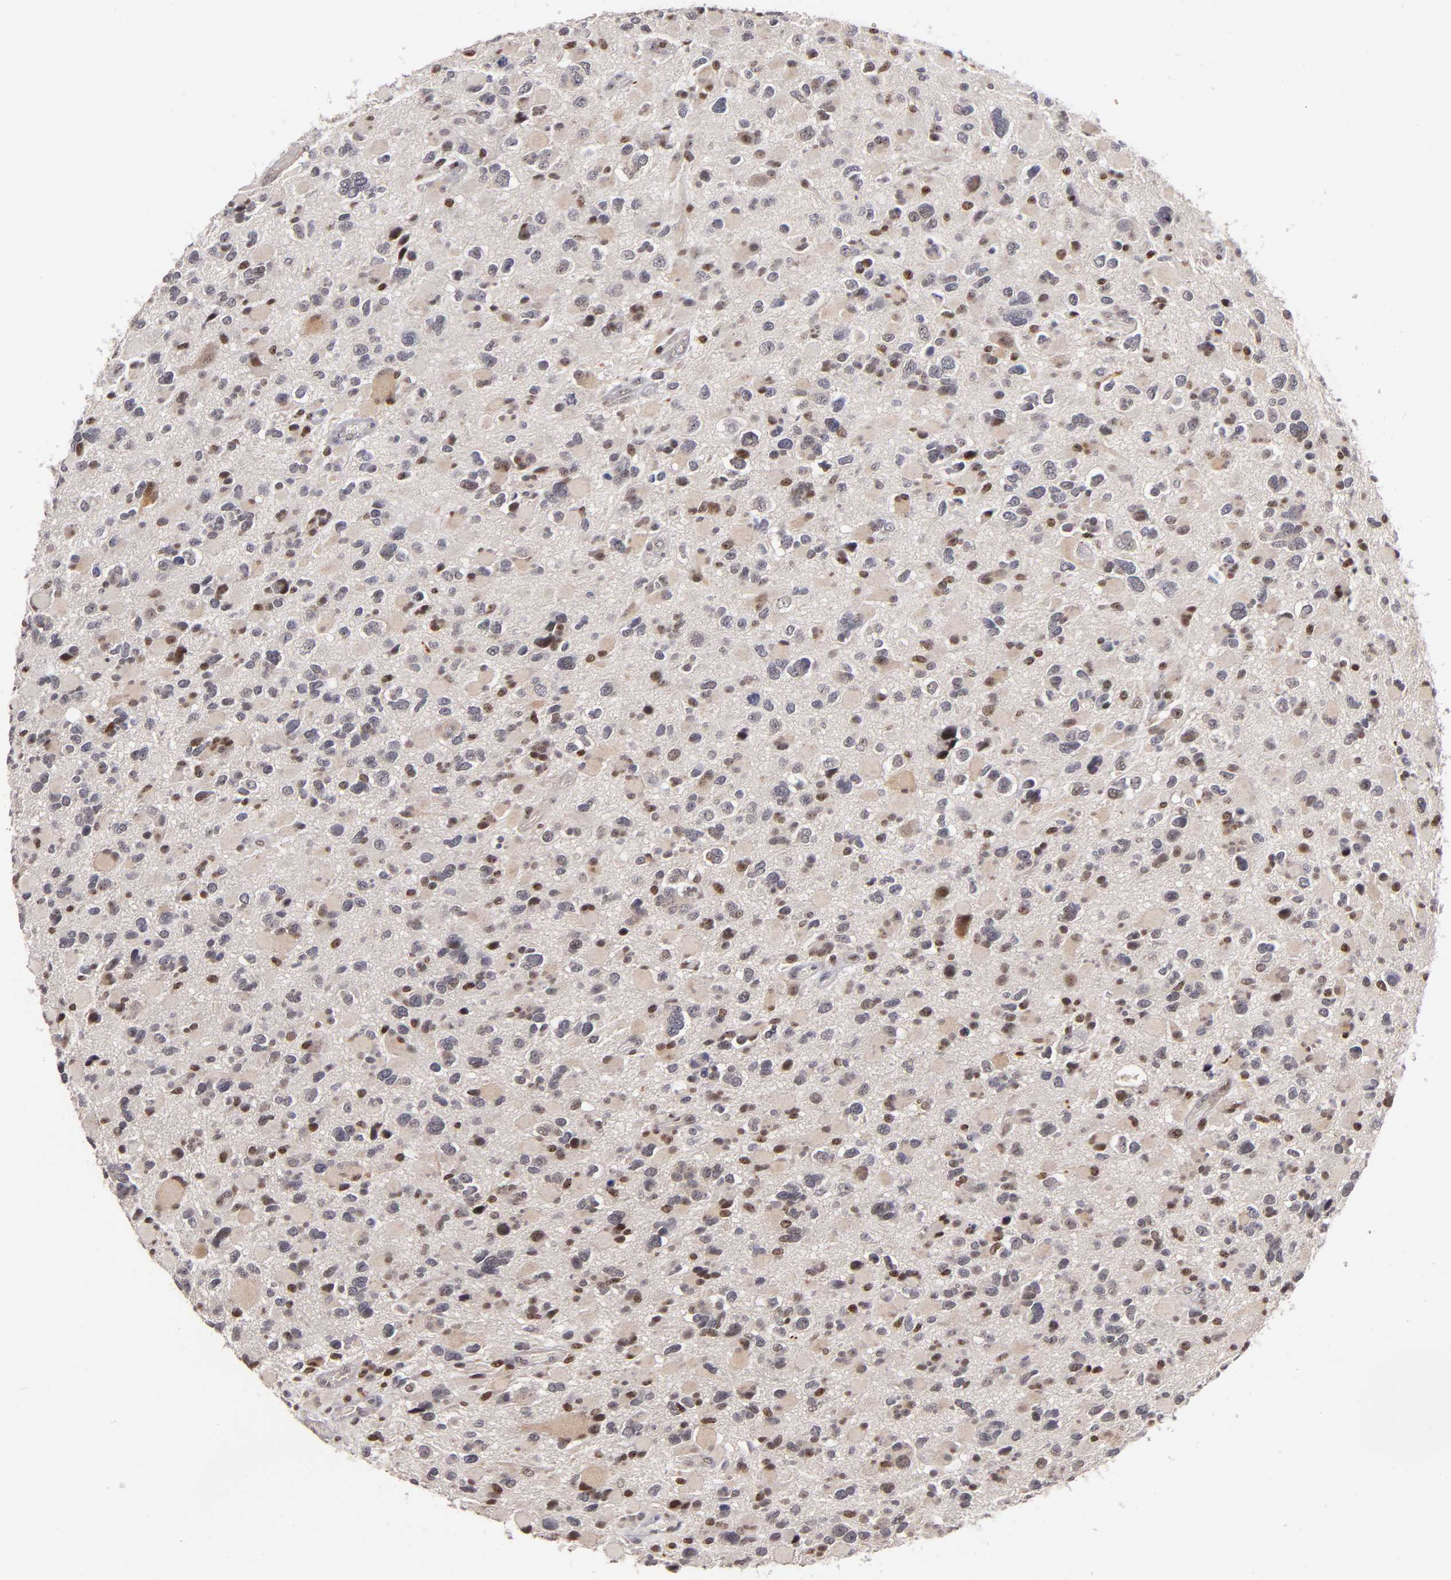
{"staining": {"intensity": "moderate", "quantity": "25%-75%", "location": "nuclear"}, "tissue": "glioma", "cell_type": "Tumor cells", "image_type": "cancer", "snomed": [{"axis": "morphology", "description": "Glioma, malignant, High grade"}, {"axis": "topography", "description": "Brain"}], "caption": "Immunohistochemical staining of human malignant glioma (high-grade) demonstrates moderate nuclear protein positivity in about 25%-75% of tumor cells. (brown staining indicates protein expression, while blue staining denotes nuclei).", "gene": "PCNX4", "patient": {"sex": "female", "age": 37}}